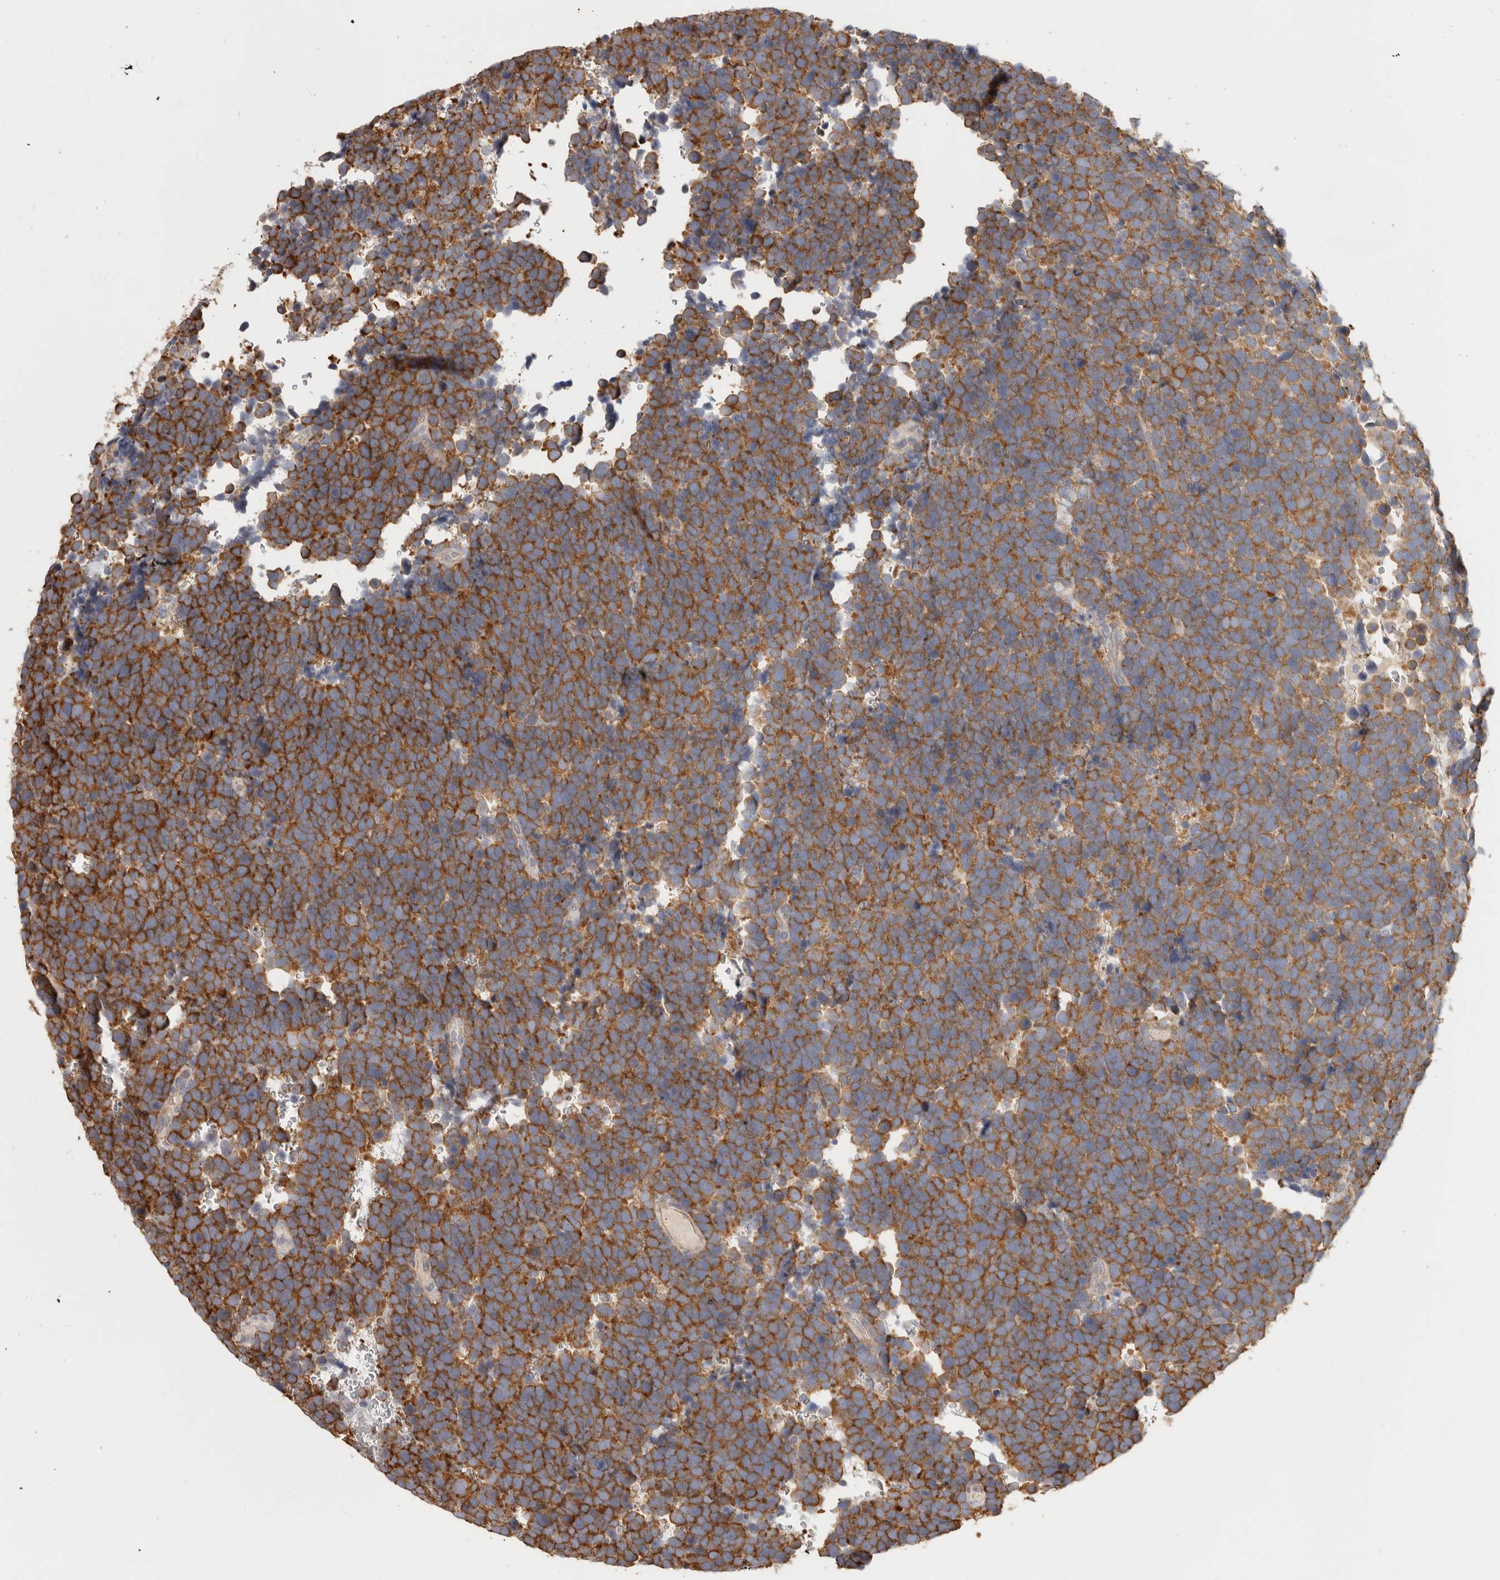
{"staining": {"intensity": "moderate", "quantity": ">75%", "location": "cytoplasmic/membranous"}, "tissue": "urothelial cancer", "cell_type": "Tumor cells", "image_type": "cancer", "snomed": [{"axis": "morphology", "description": "Urothelial carcinoma, High grade"}, {"axis": "topography", "description": "Urinary bladder"}], "caption": "High-magnification brightfield microscopy of high-grade urothelial carcinoma stained with DAB (3,3'-diaminobenzidine) (brown) and counterstained with hematoxylin (blue). tumor cells exhibit moderate cytoplasmic/membranous positivity is appreciated in approximately>75% of cells.", "gene": "TFB2M", "patient": {"sex": "female", "age": 82}}